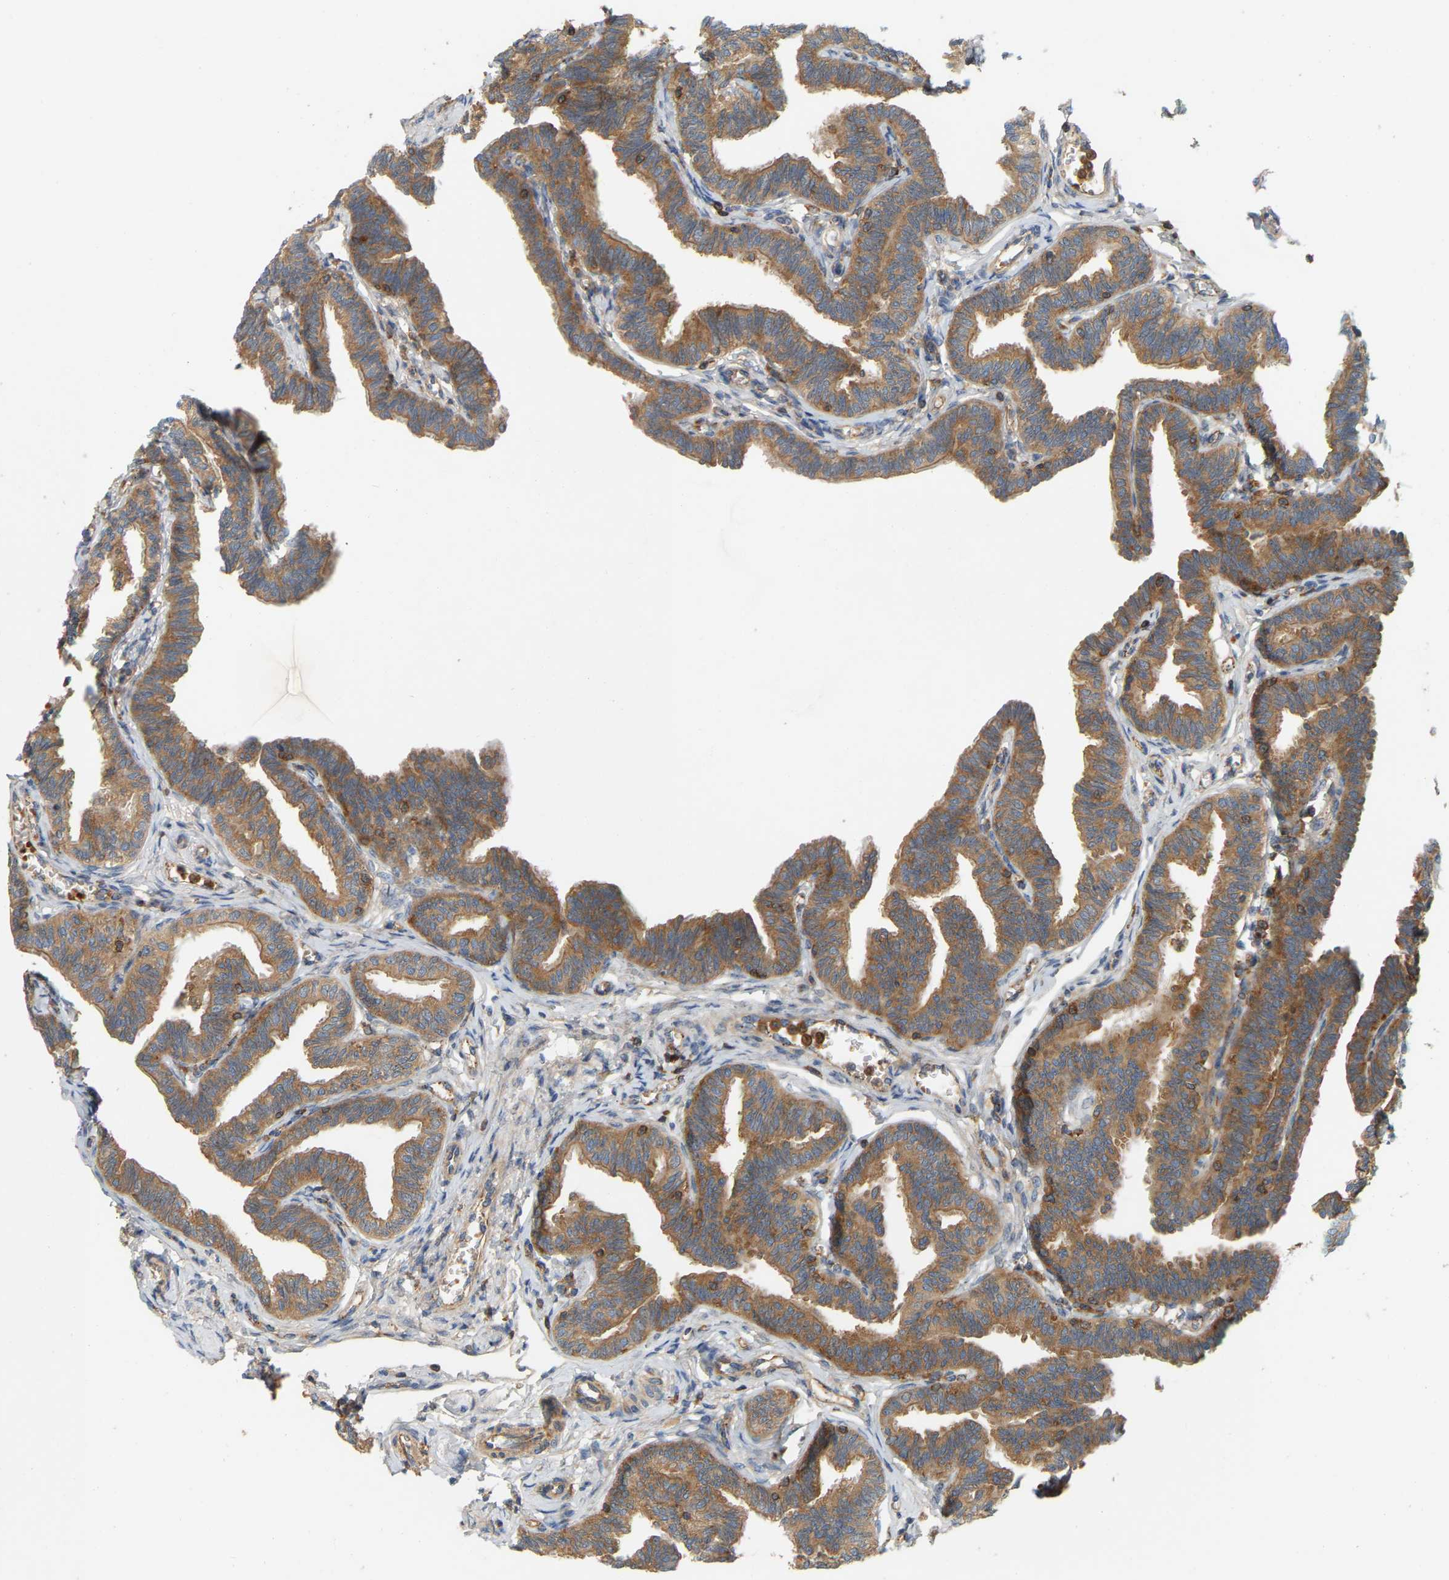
{"staining": {"intensity": "strong", "quantity": ">75%", "location": "cytoplasmic/membranous"}, "tissue": "fallopian tube", "cell_type": "Glandular cells", "image_type": "normal", "snomed": [{"axis": "morphology", "description": "Normal tissue, NOS"}, {"axis": "topography", "description": "Fallopian tube"}, {"axis": "topography", "description": "Ovary"}], "caption": "Fallopian tube stained with DAB immunohistochemistry shows high levels of strong cytoplasmic/membranous expression in approximately >75% of glandular cells. (brown staining indicates protein expression, while blue staining denotes nuclei).", "gene": "AKAP13", "patient": {"sex": "female", "age": 23}}